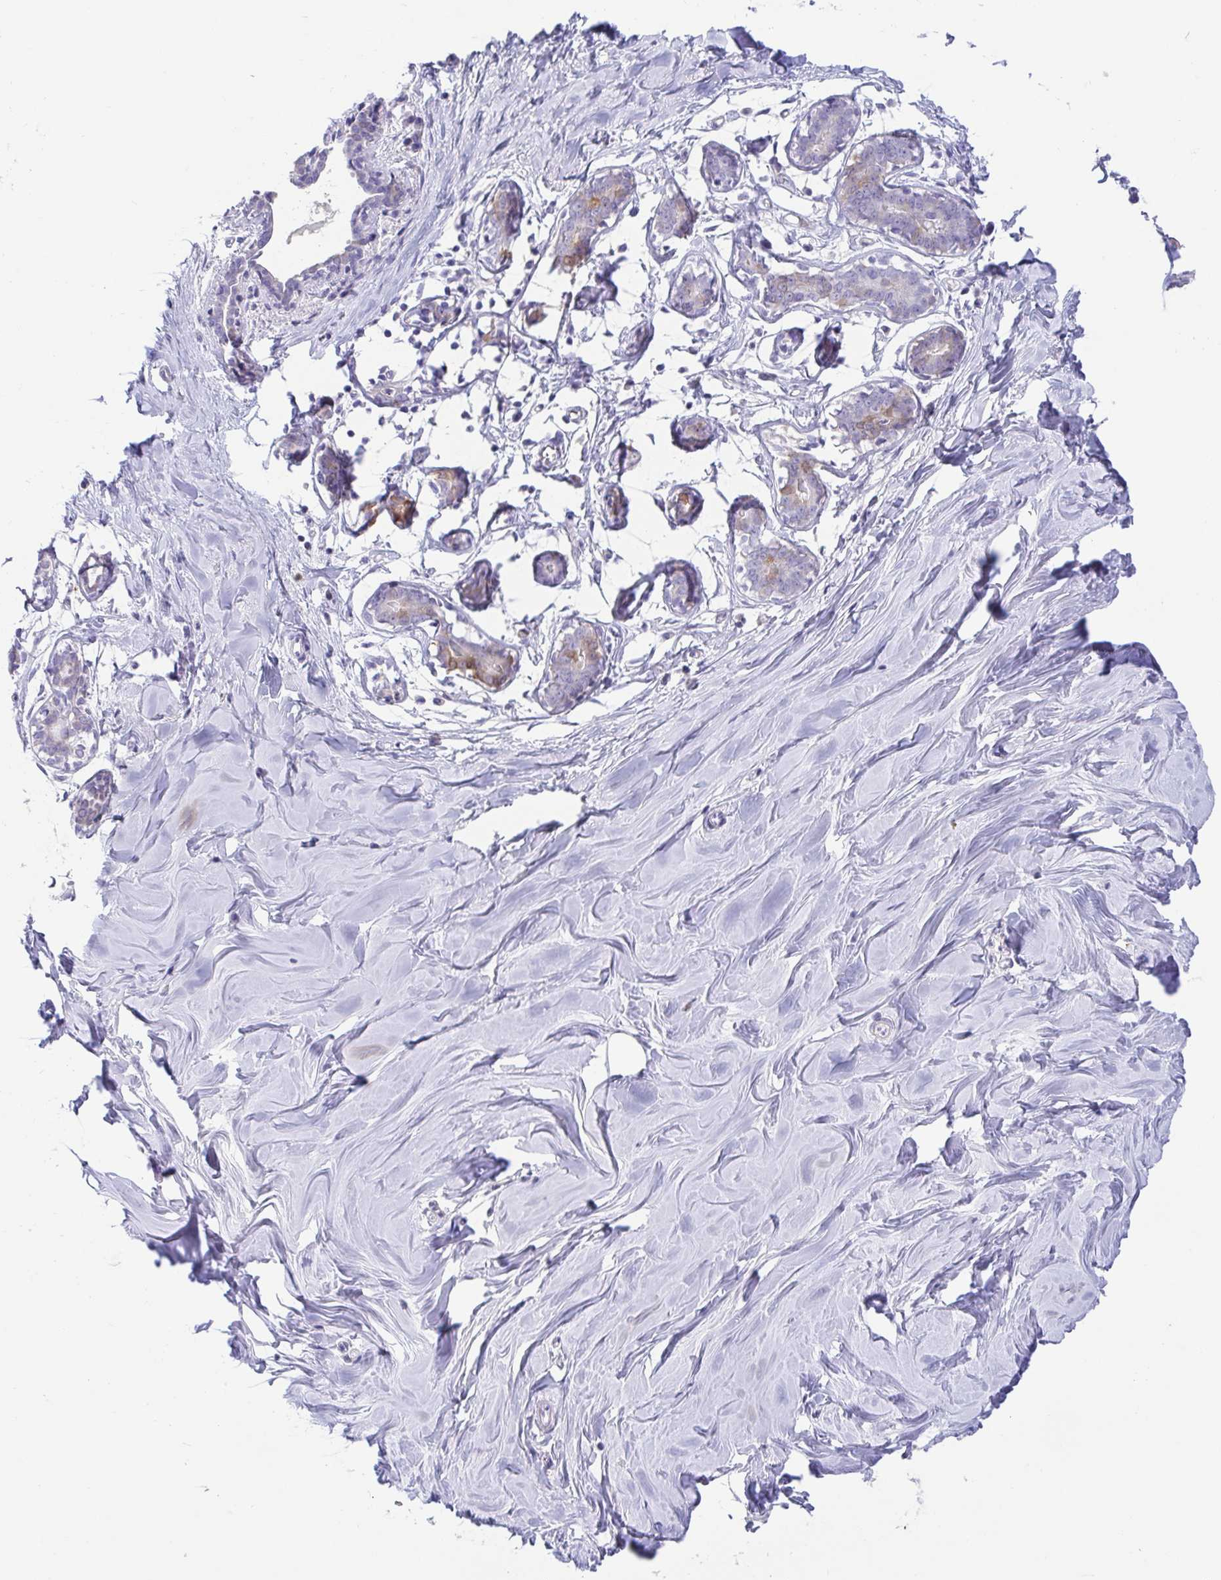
{"staining": {"intensity": "negative", "quantity": "none", "location": "none"}, "tissue": "breast", "cell_type": "Adipocytes", "image_type": "normal", "snomed": [{"axis": "morphology", "description": "Normal tissue, NOS"}, {"axis": "topography", "description": "Breast"}], "caption": "A micrograph of breast stained for a protein reveals no brown staining in adipocytes. (Immunohistochemistry, brightfield microscopy, high magnification).", "gene": "FABP3", "patient": {"sex": "female", "age": 27}}